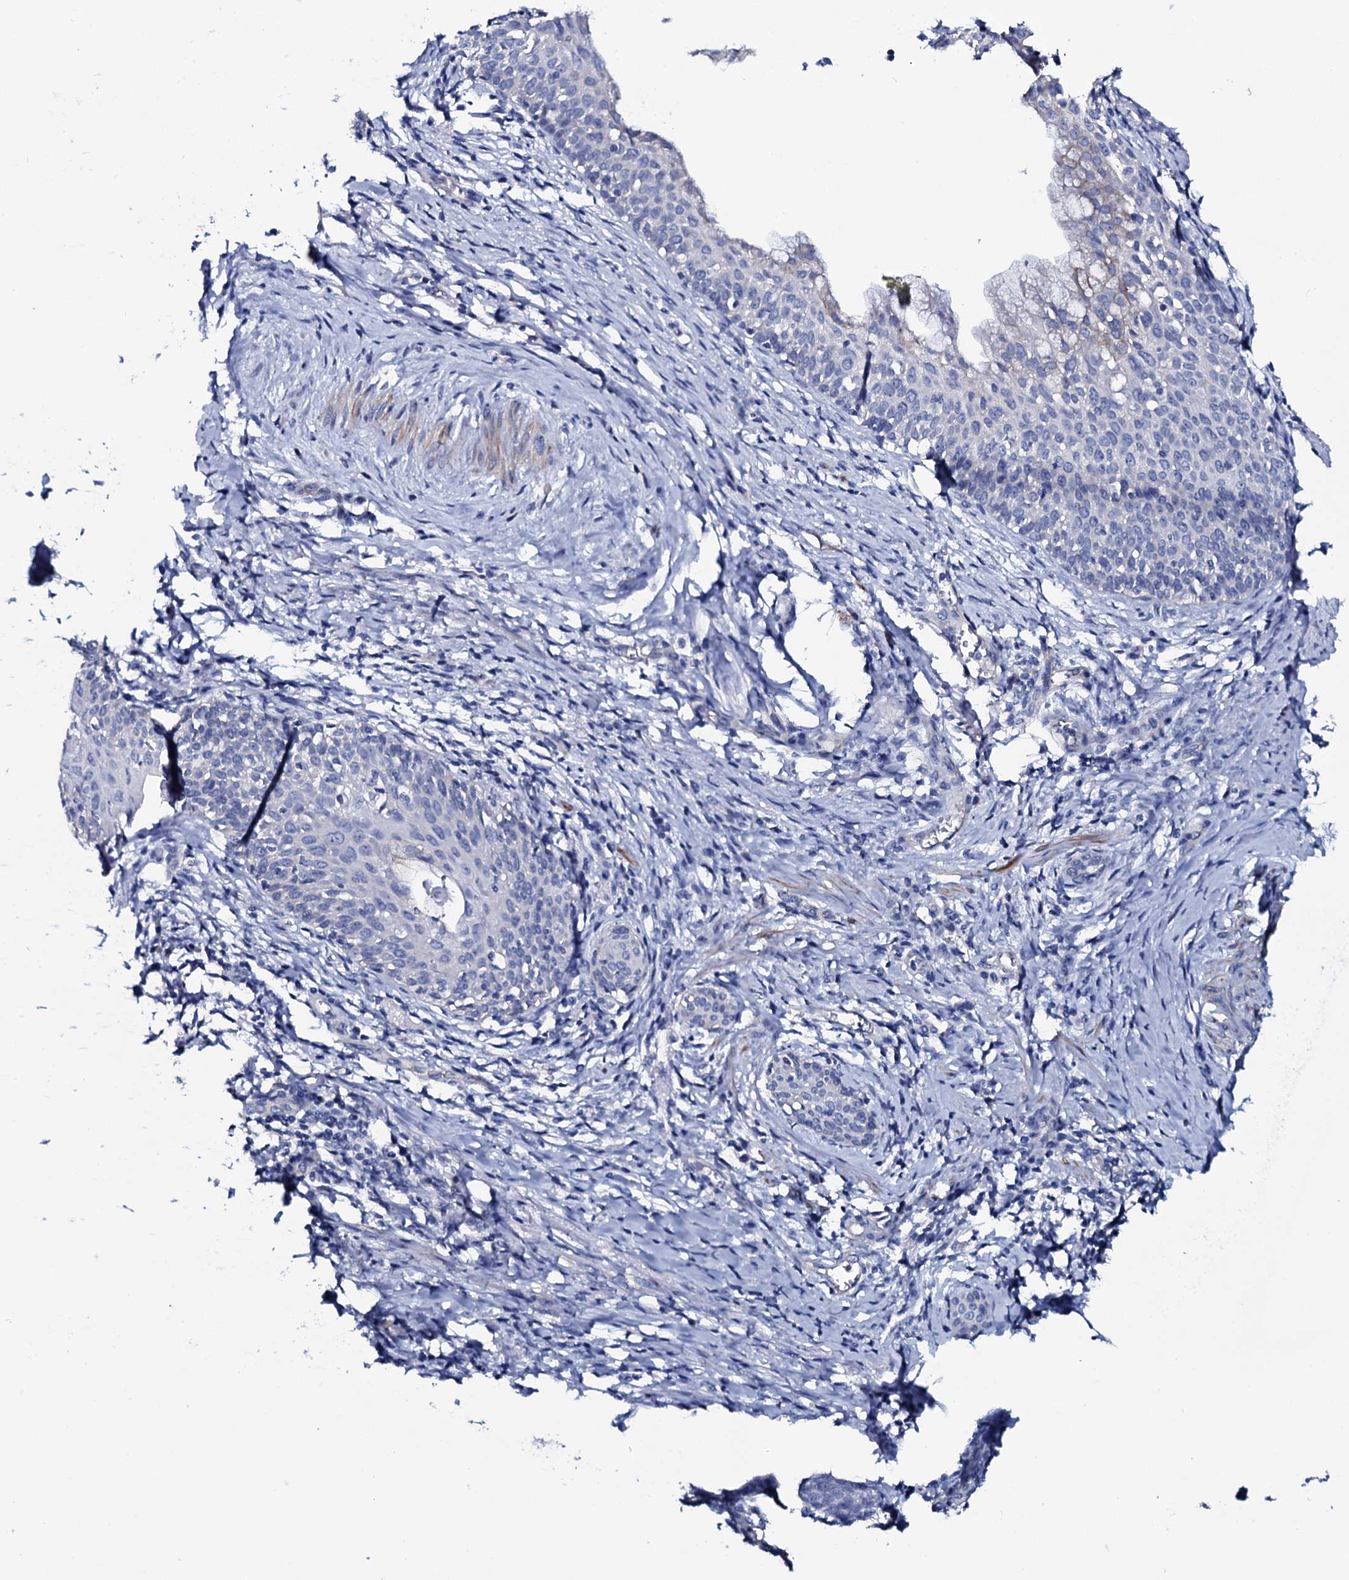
{"staining": {"intensity": "negative", "quantity": "none", "location": "none"}, "tissue": "cervical cancer", "cell_type": "Tumor cells", "image_type": "cancer", "snomed": [{"axis": "morphology", "description": "Squamous cell carcinoma, NOS"}, {"axis": "topography", "description": "Cervix"}], "caption": "DAB (3,3'-diaminobenzidine) immunohistochemical staining of human cervical cancer displays no significant staining in tumor cells.", "gene": "GYS2", "patient": {"sex": "female", "age": 52}}